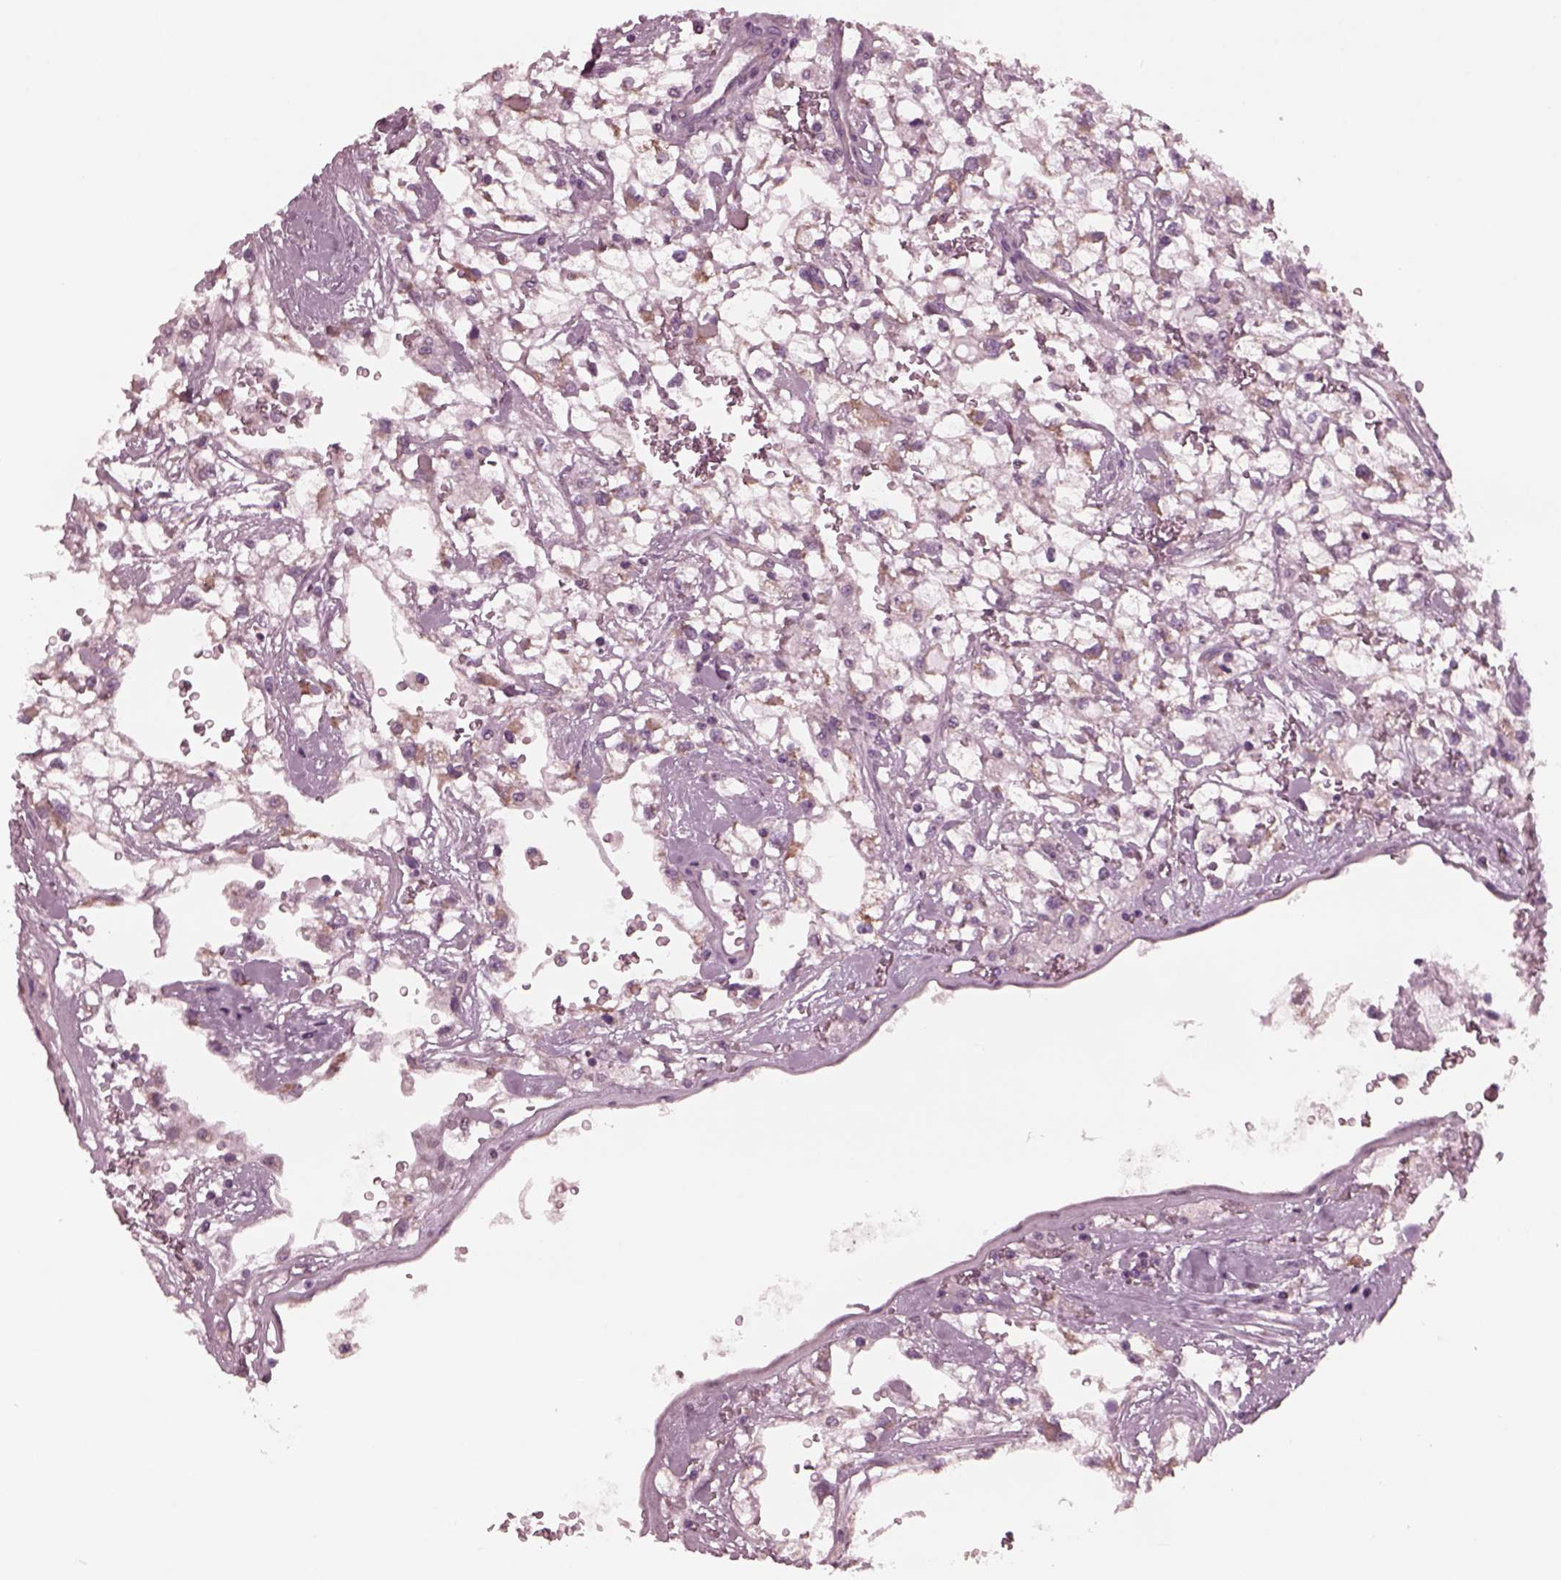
{"staining": {"intensity": "moderate", "quantity": "25%-75%", "location": "cytoplasmic/membranous"}, "tissue": "renal cancer", "cell_type": "Tumor cells", "image_type": "cancer", "snomed": [{"axis": "morphology", "description": "Adenocarcinoma, NOS"}, {"axis": "topography", "description": "Kidney"}], "caption": "Protein expression analysis of human adenocarcinoma (renal) reveals moderate cytoplasmic/membranous staining in approximately 25%-75% of tumor cells. (DAB = brown stain, brightfield microscopy at high magnification).", "gene": "CELSR3", "patient": {"sex": "male", "age": 59}}